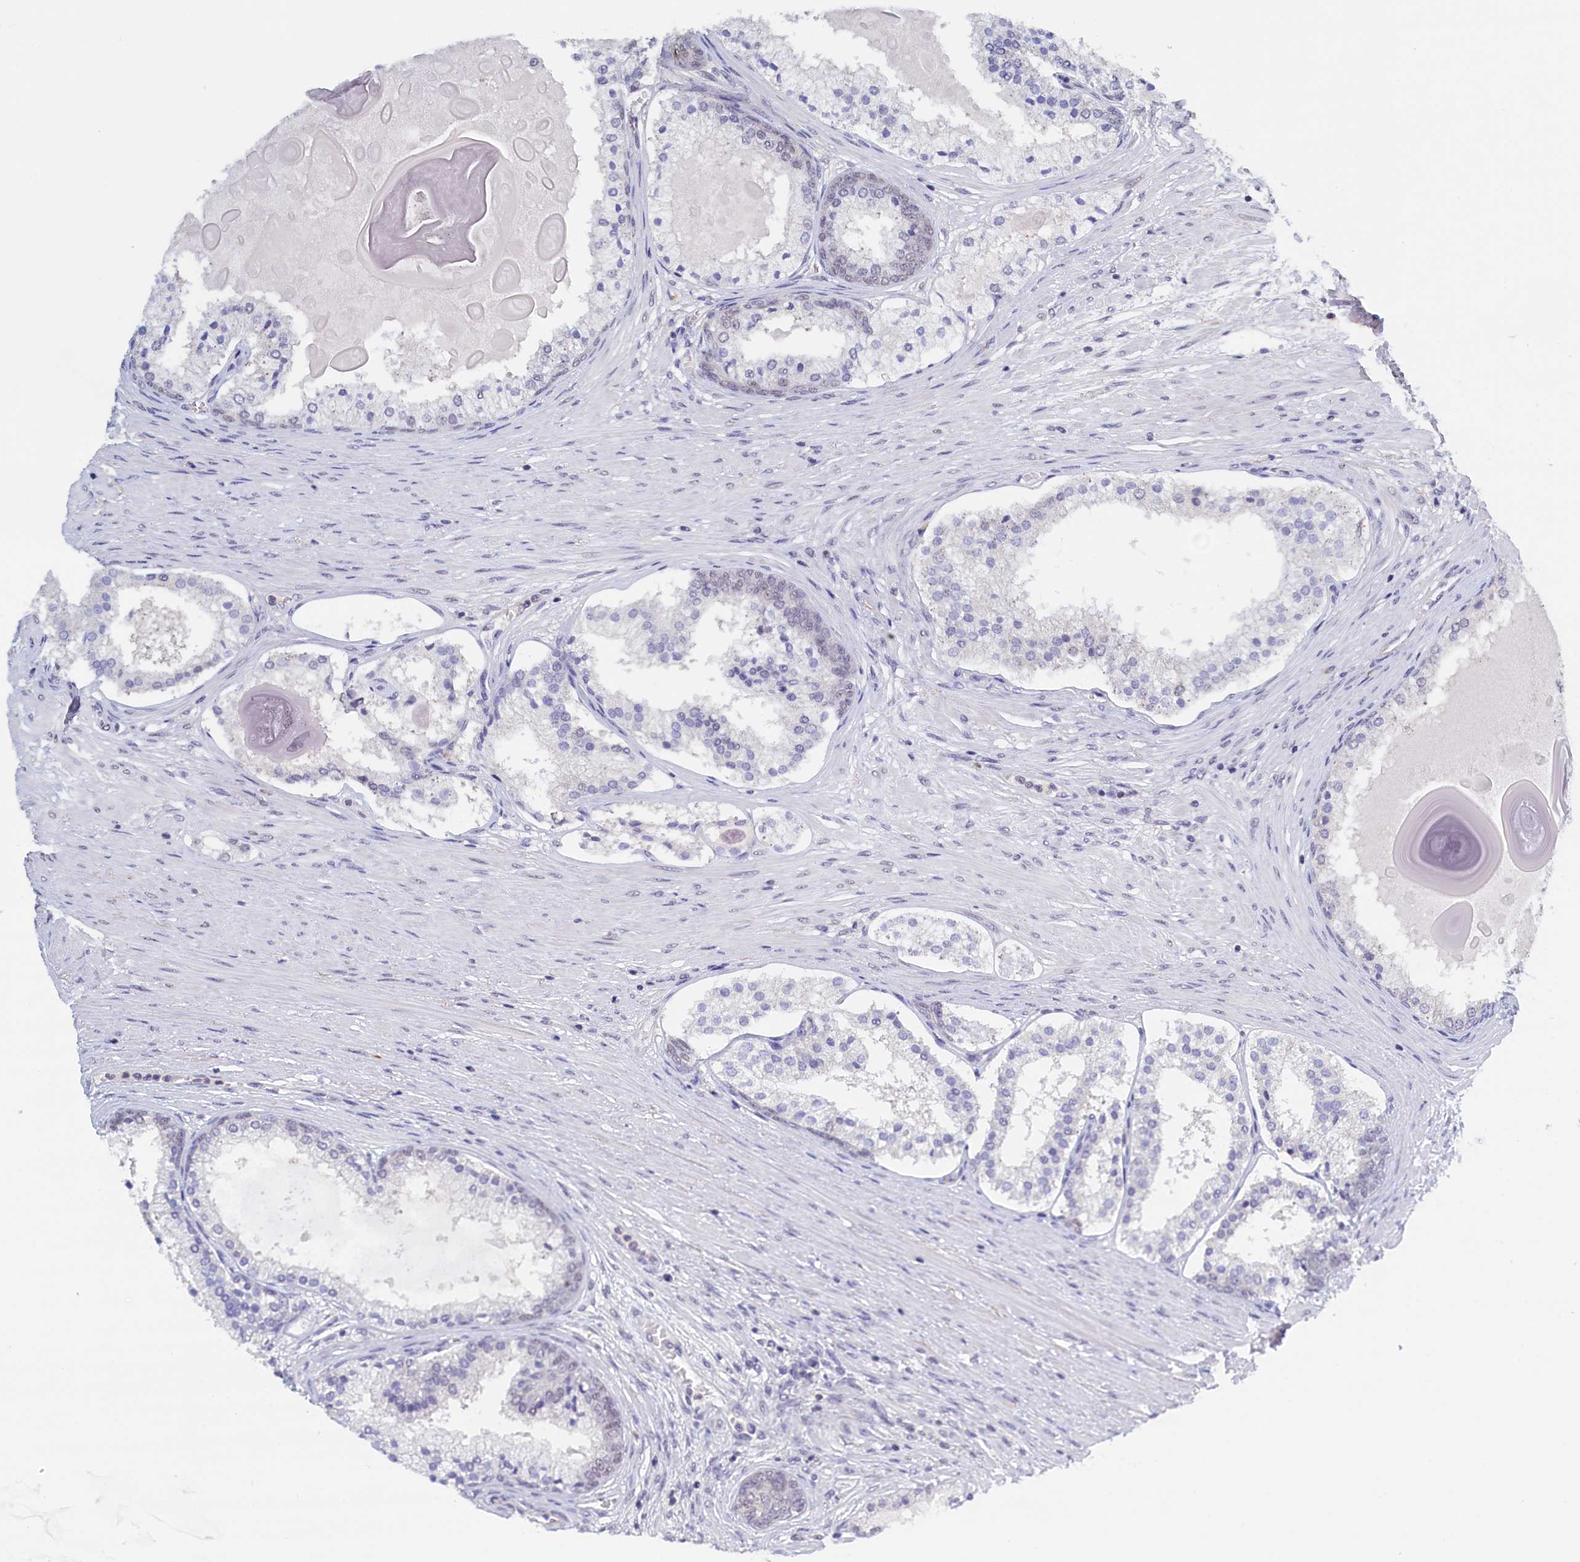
{"staining": {"intensity": "negative", "quantity": "none", "location": "none"}, "tissue": "prostate cancer", "cell_type": "Tumor cells", "image_type": "cancer", "snomed": [{"axis": "morphology", "description": "Adenocarcinoma, Low grade"}, {"axis": "topography", "description": "Prostate"}], "caption": "This is an immunohistochemistry histopathology image of human adenocarcinoma (low-grade) (prostate). There is no staining in tumor cells.", "gene": "MOSPD3", "patient": {"sex": "male", "age": 59}}